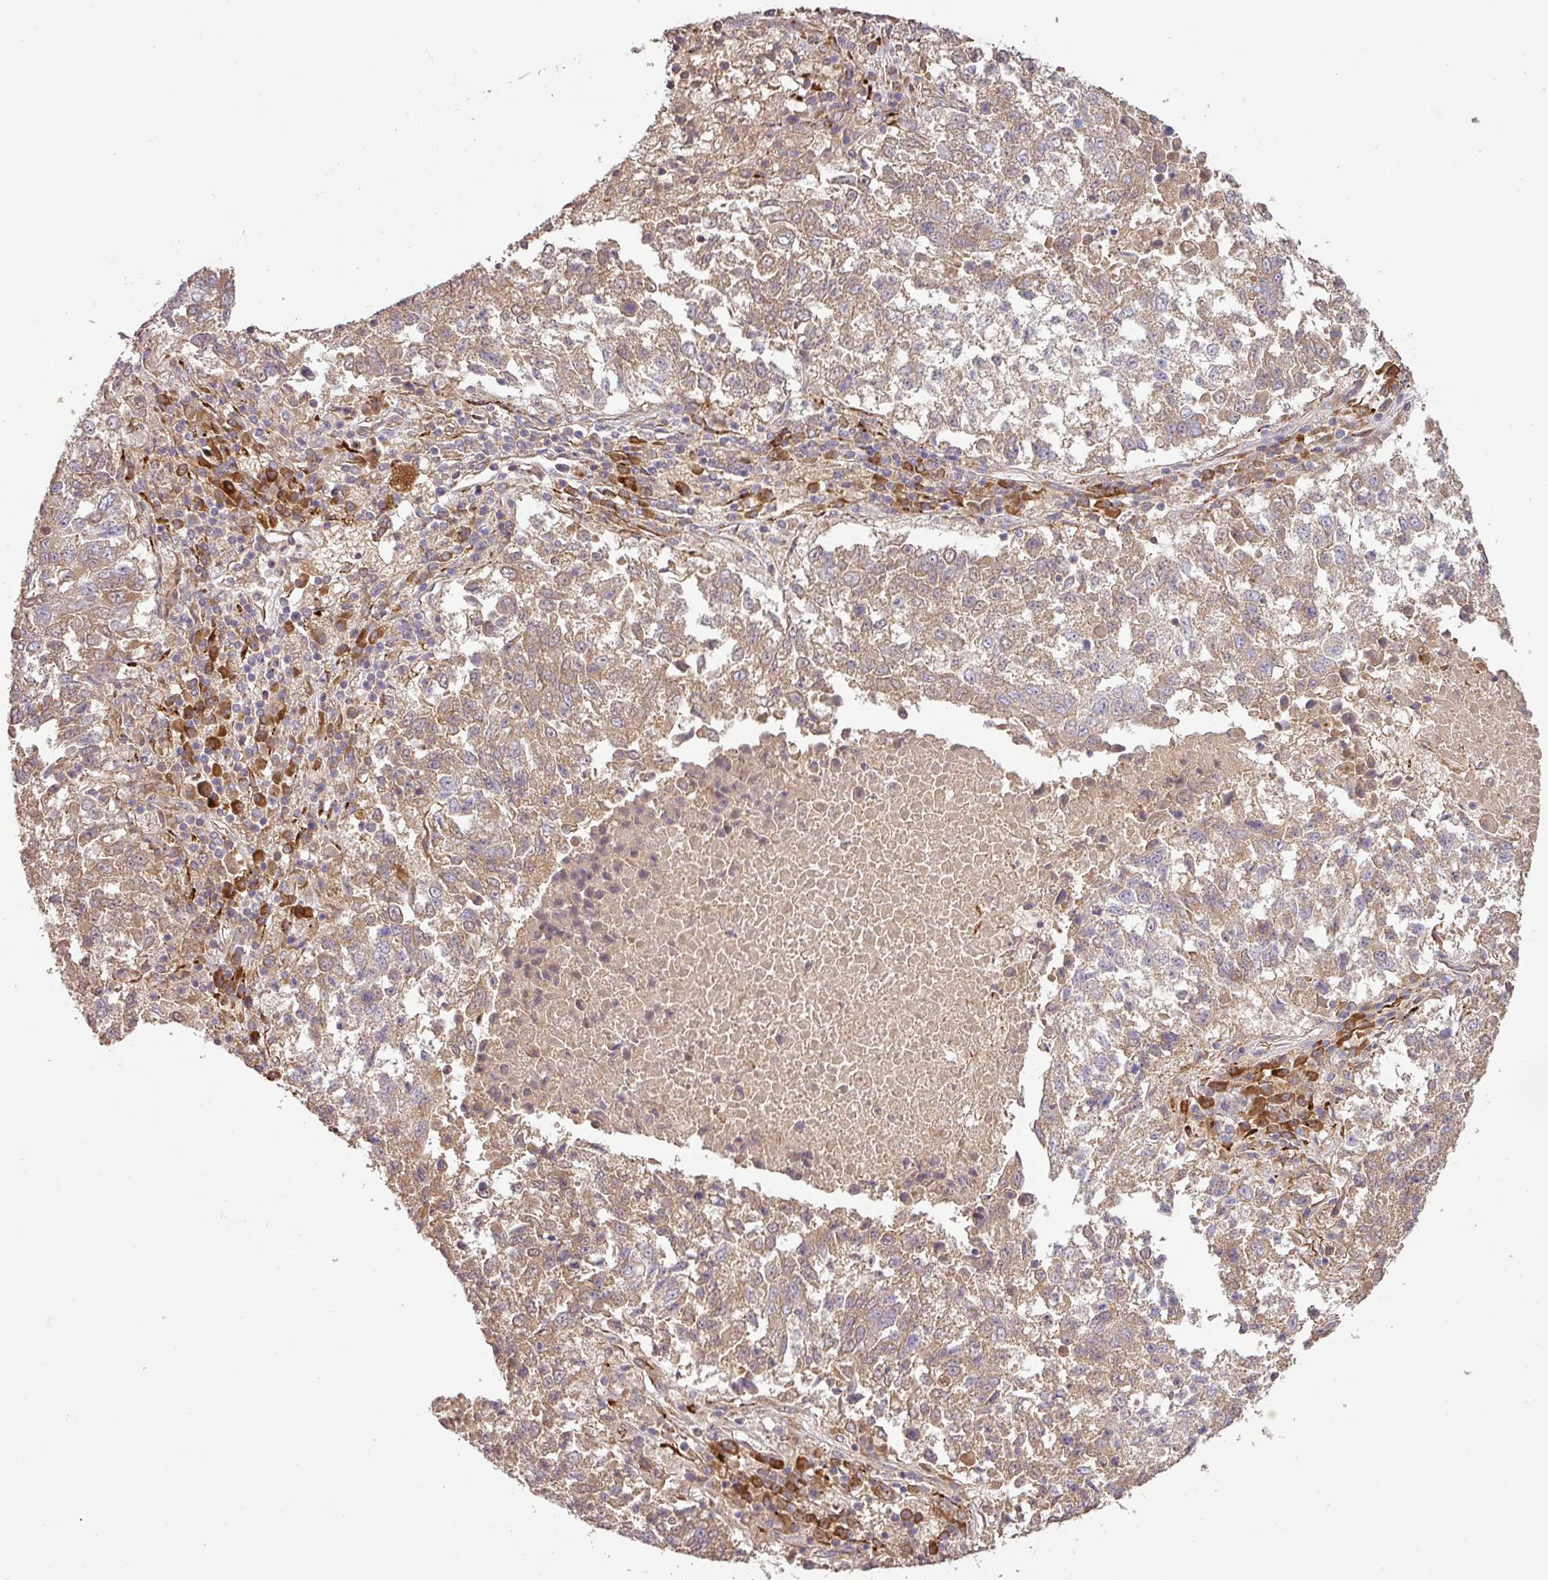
{"staining": {"intensity": "moderate", "quantity": ">75%", "location": "cytoplasmic/membranous"}, "tissue": "lung cancer", "cell_type": "Tumor cells", "image_type": "cancer", "snomed": [{"axis": "morphology", "description": "Squamous cell carcinoma, NOS"}, {"axis": "topography", "description": "Lung"}], "caption": "Protein staining of lung cancer (squamous cell carcinoma) tissue reveals moderate cytoplasmic/membranous expression in about >75% of tumor cells.", "gene": "GALP", "patient": {"sex": "male", "age": 73}}